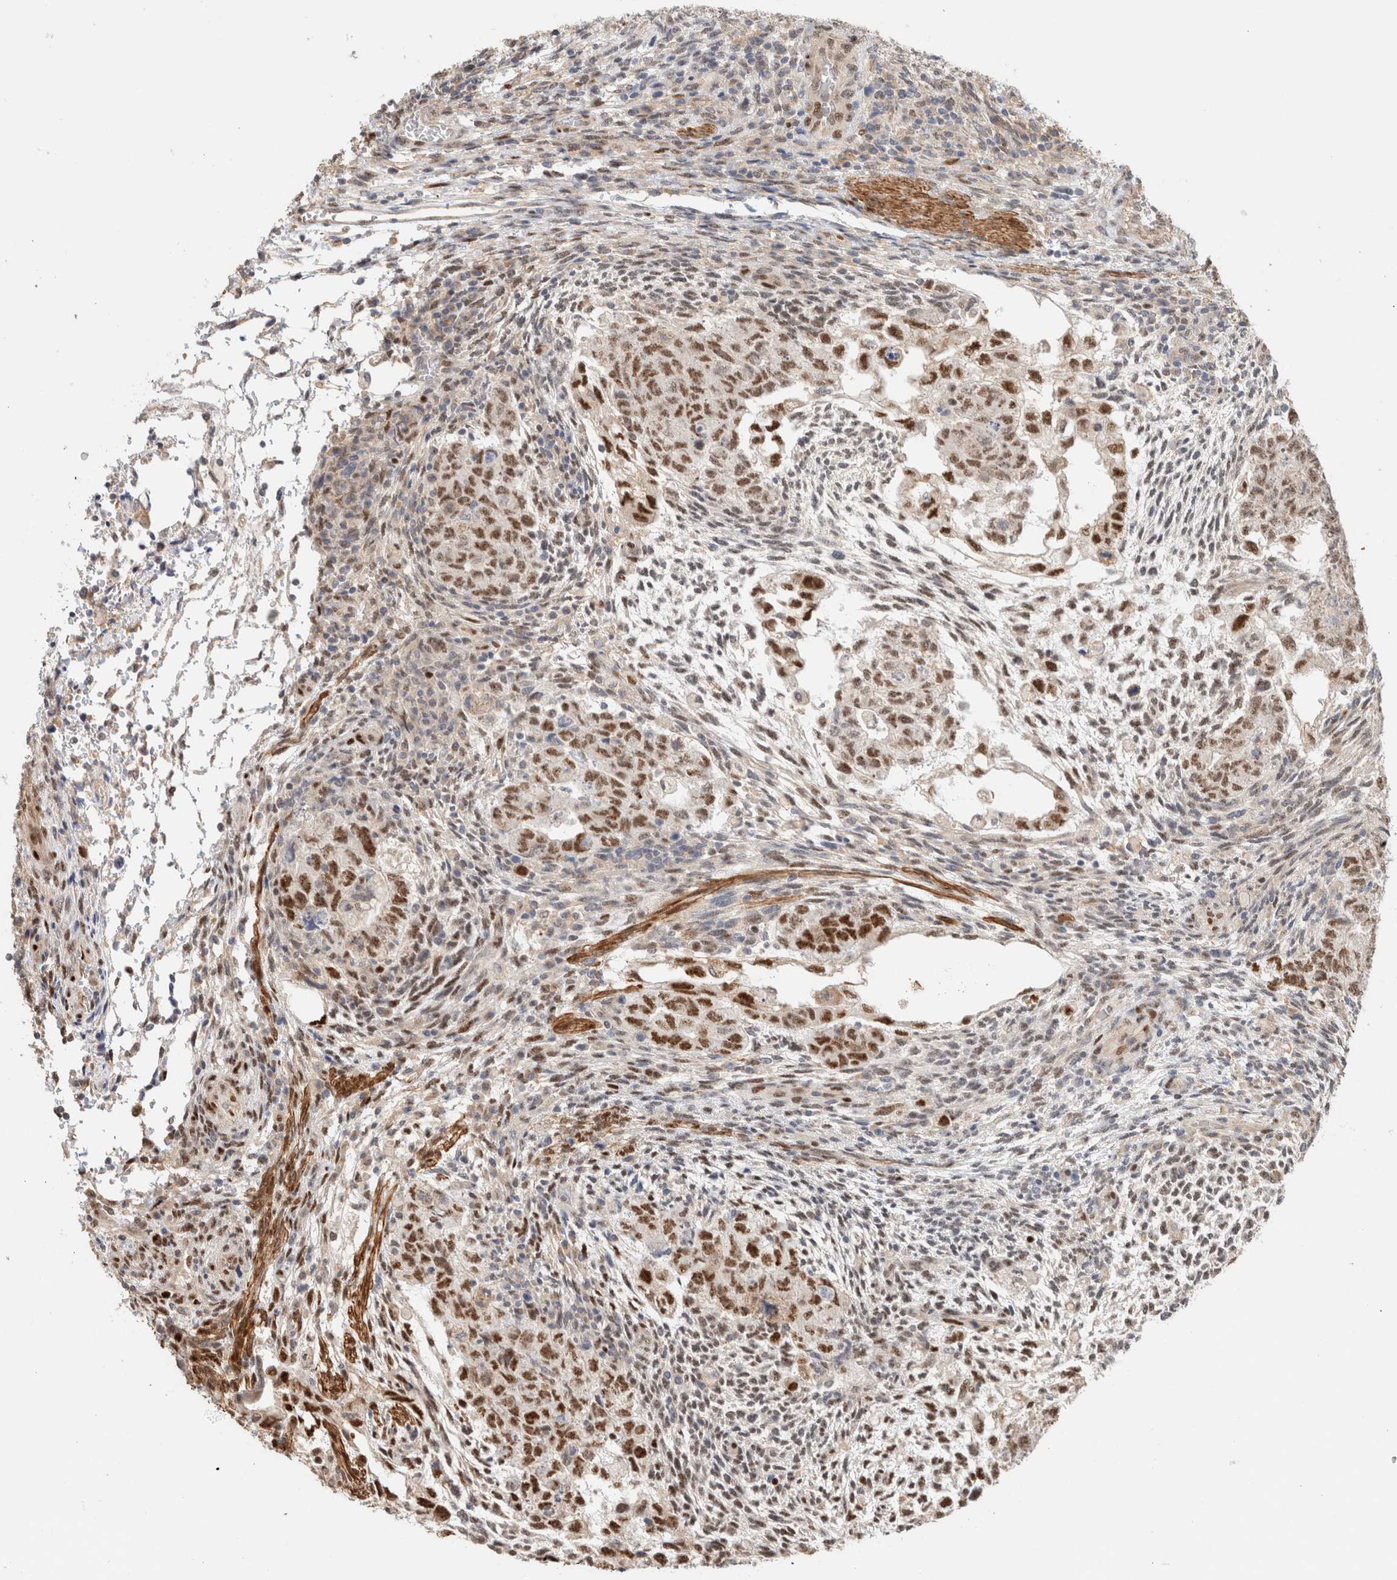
{"staining": {"intensity": "moderate", "quantity": ">75%", "location": "nuclear"}, "tissue": "testis cancer", "cell_type": "Tumor cells", "image_type": "cancer", "snomed": [{"axis": "morphology", "description": "Normal tissue, NOS"}, {"axis": "morphology", "description": "Carcinoma, Embryonal, NOS"}, {"axis": "topography", "description": "Testis"}], "caption": "A micrograph showing moderate nuclear staining in approximately >75% of tumor cells in testis embryonal carcinoma, as visualized by brown immunohistochemical staining.", "gene": "ID3", "patient": {"sex": "male", "age": 36}}